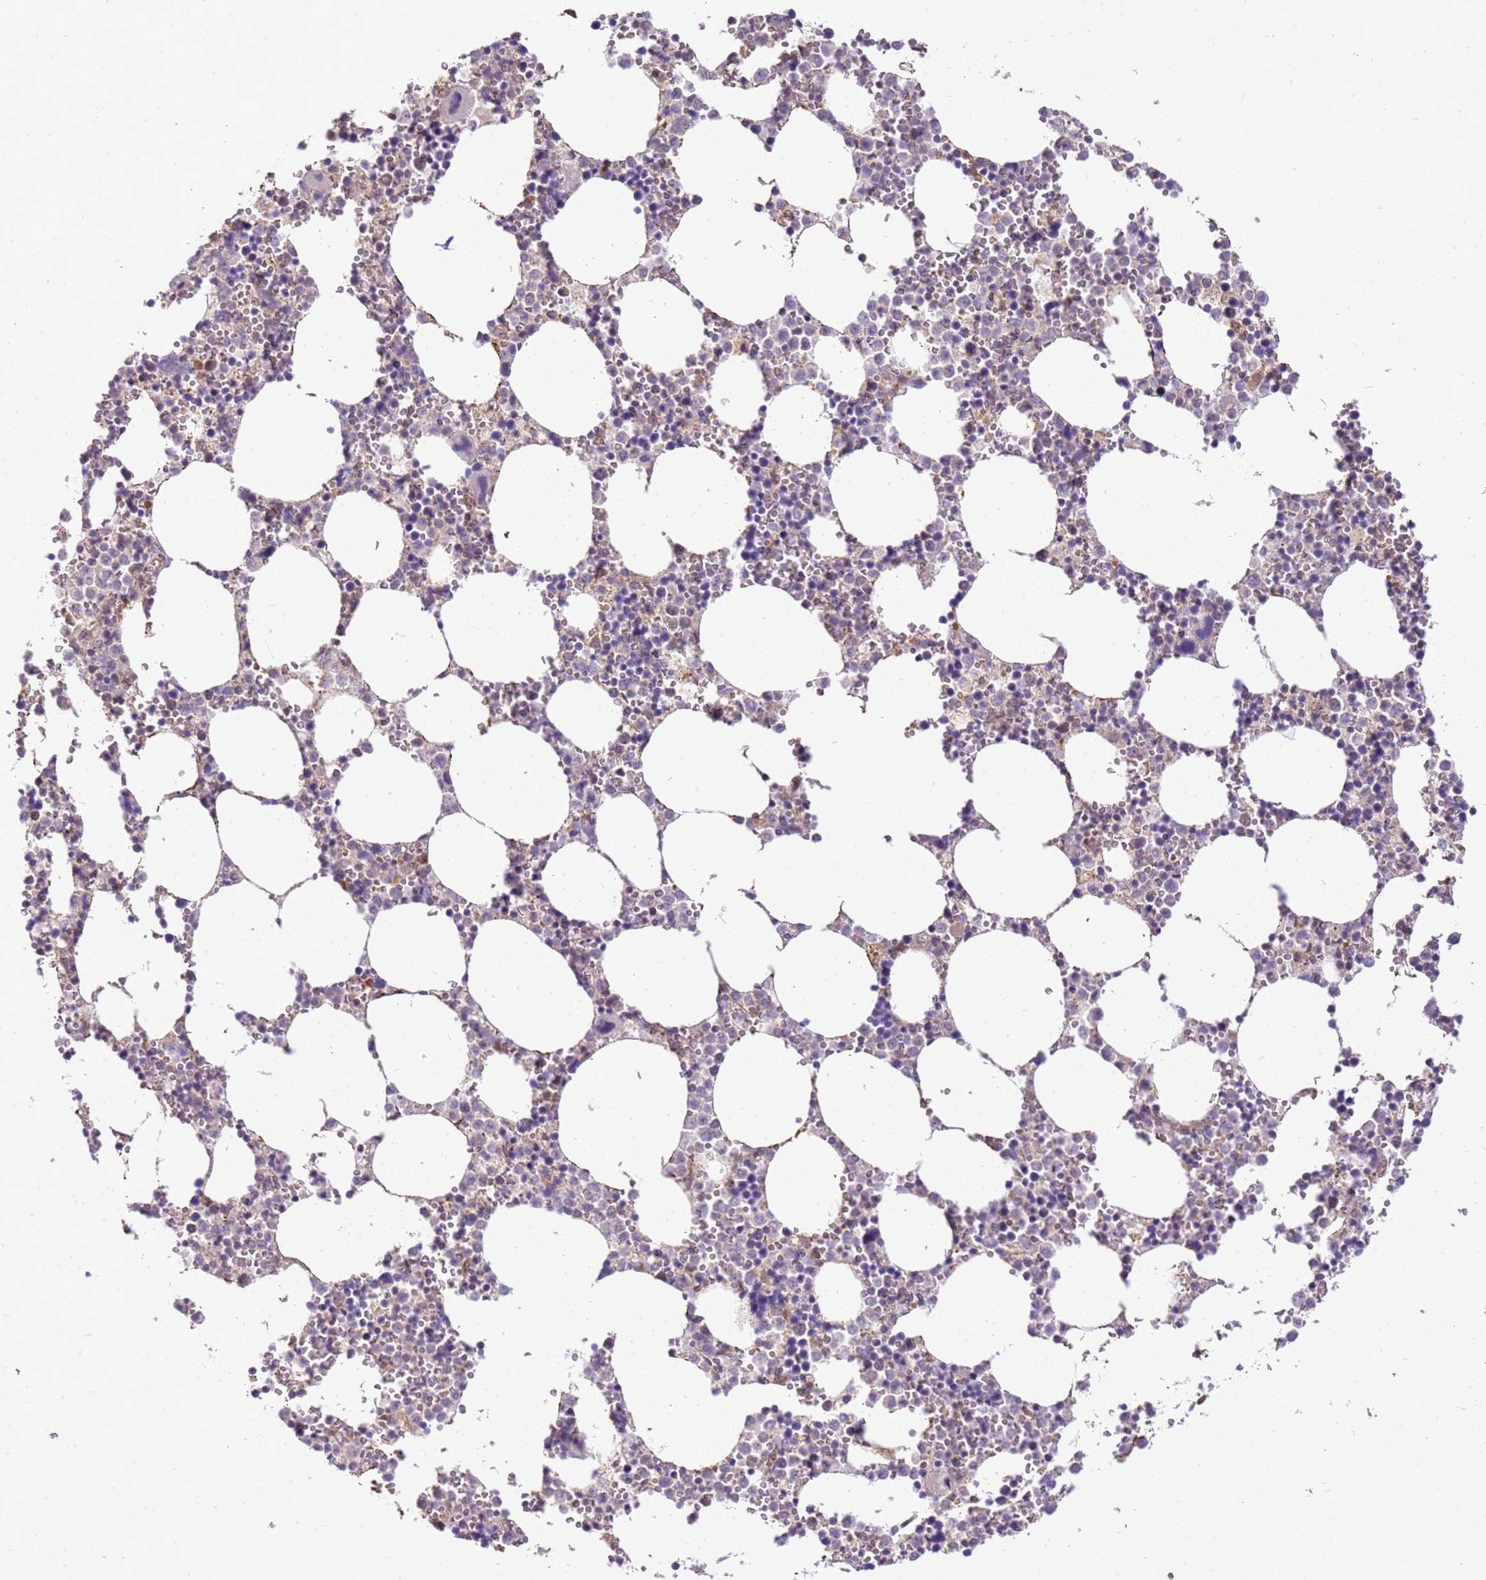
{"staining": {"intensity": "negative", "quantity": "none", "location": "none"}, "tissue": "bone marrow", "cell_type": "Hematopoietic cells", "image_type": "normal", "snomed": [{"axis": "morphology", "description": "Normal tissue, NOS"}, {"axis": "topography", "description": "Bone marrow"}], "caption": "A high-resolution image shows immunohistochemistry staining of normal bone marrow, which exhibits no significant expression in hematopoietic cells.", "gene": "SCARA3", "patient": {"sex": "female", "age": 64}}